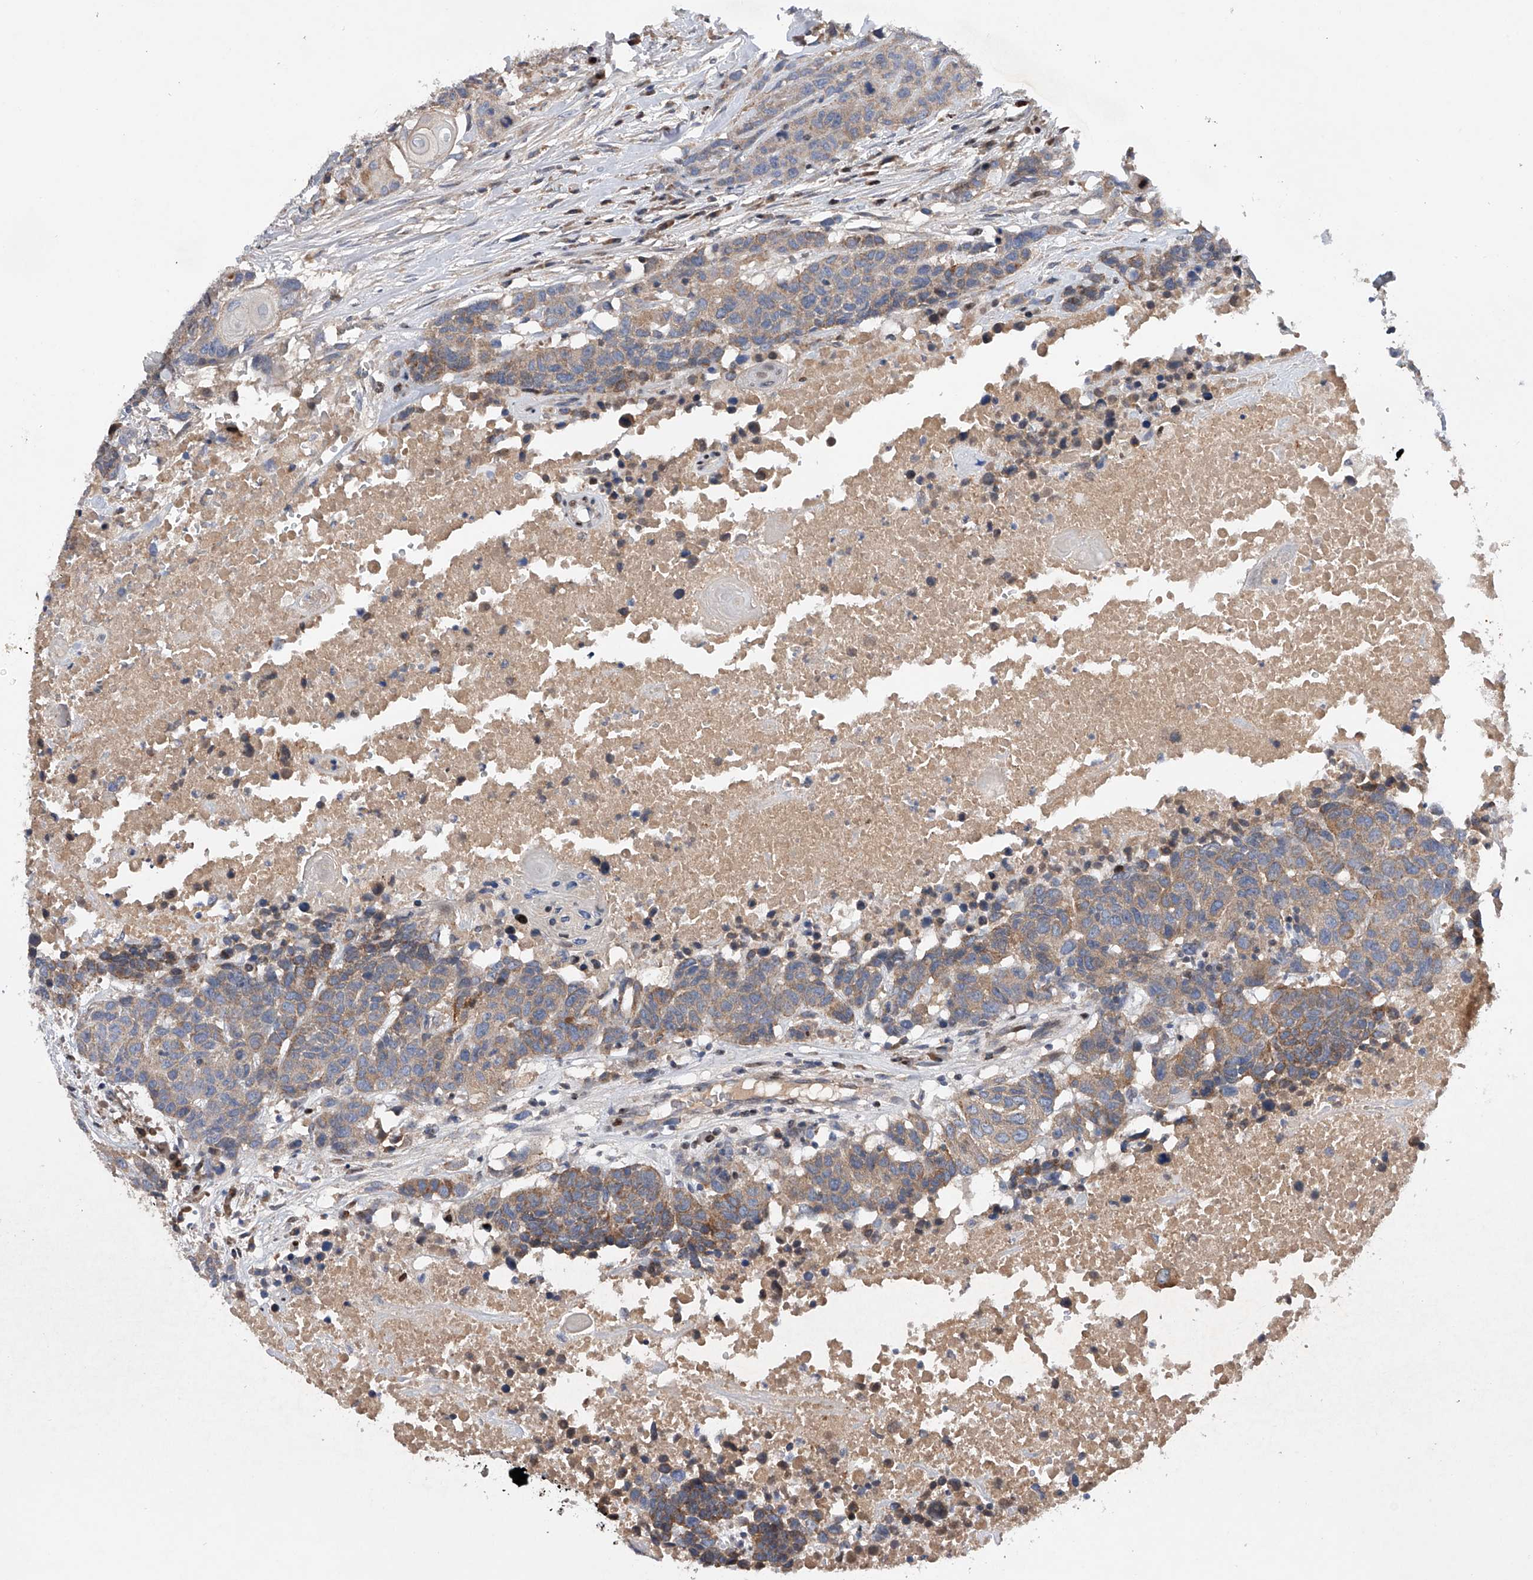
{"staining": {"intensity": "moderate", "quantity": ">75%", "location": "cytoplasmic/membranous"}, "tissue": "head and neck cancer", "cell_type": "Tumor cells", "image_type": "cancer", "snomed": [{"axis": "morphology", "description": "Squamous cell carcinoma, NOS"}, {"axis": "topography", "description": "Head-Neck"}], "caption": "A high-resolution photomicrograph shows immunohistochemistry staining of head and neck squamous cell carcinoma, which demonstrates moderate cytoplasmic/membranous staining in approximately >75% of tumor cells. (DAB = brown stain, brightfield microscopy at high magnification).", "gene": "CDH12", "patient": {"sex": "male", "age": 66}}